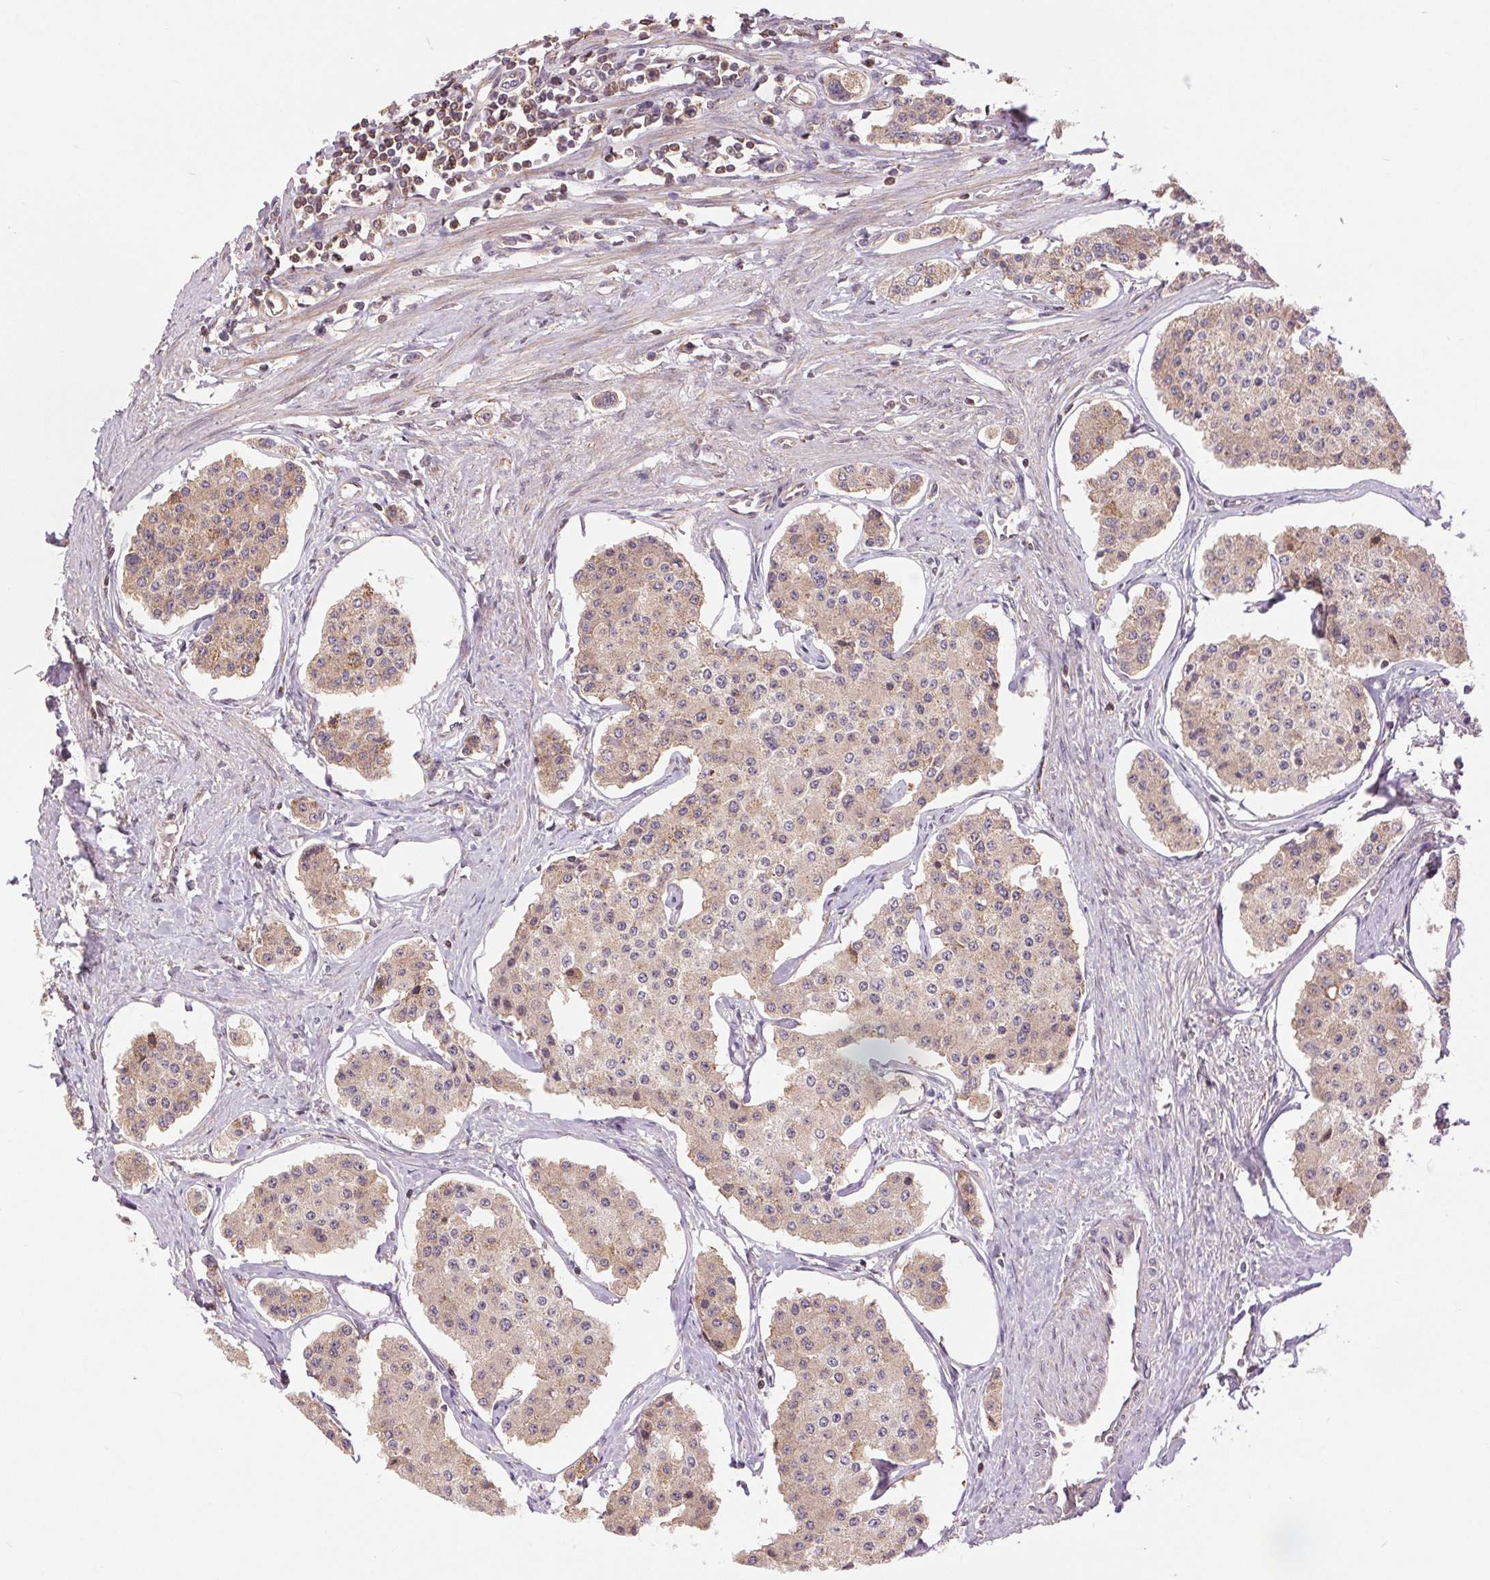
{"staining": {"intensity": "weak", "quantity": "25%-75%", "location": "cytoplasmic/membranous"}, "tissue": "carcinoid", "cell_type": "Tumor cells", "image_type": "cancer", "snomed": [{"axis": "morphology", "description": "Carcinoid, malignant, NOS"}, {"axis": "topography", "description": "Small intestine"}], "caption": "Weak cytoplasmic/membranous positivity is appreciated in about 25%-75% of tumor cells in carcinoid.", "gene": "BTF3L4", "patient": {"sex": "female", "age": 65}}